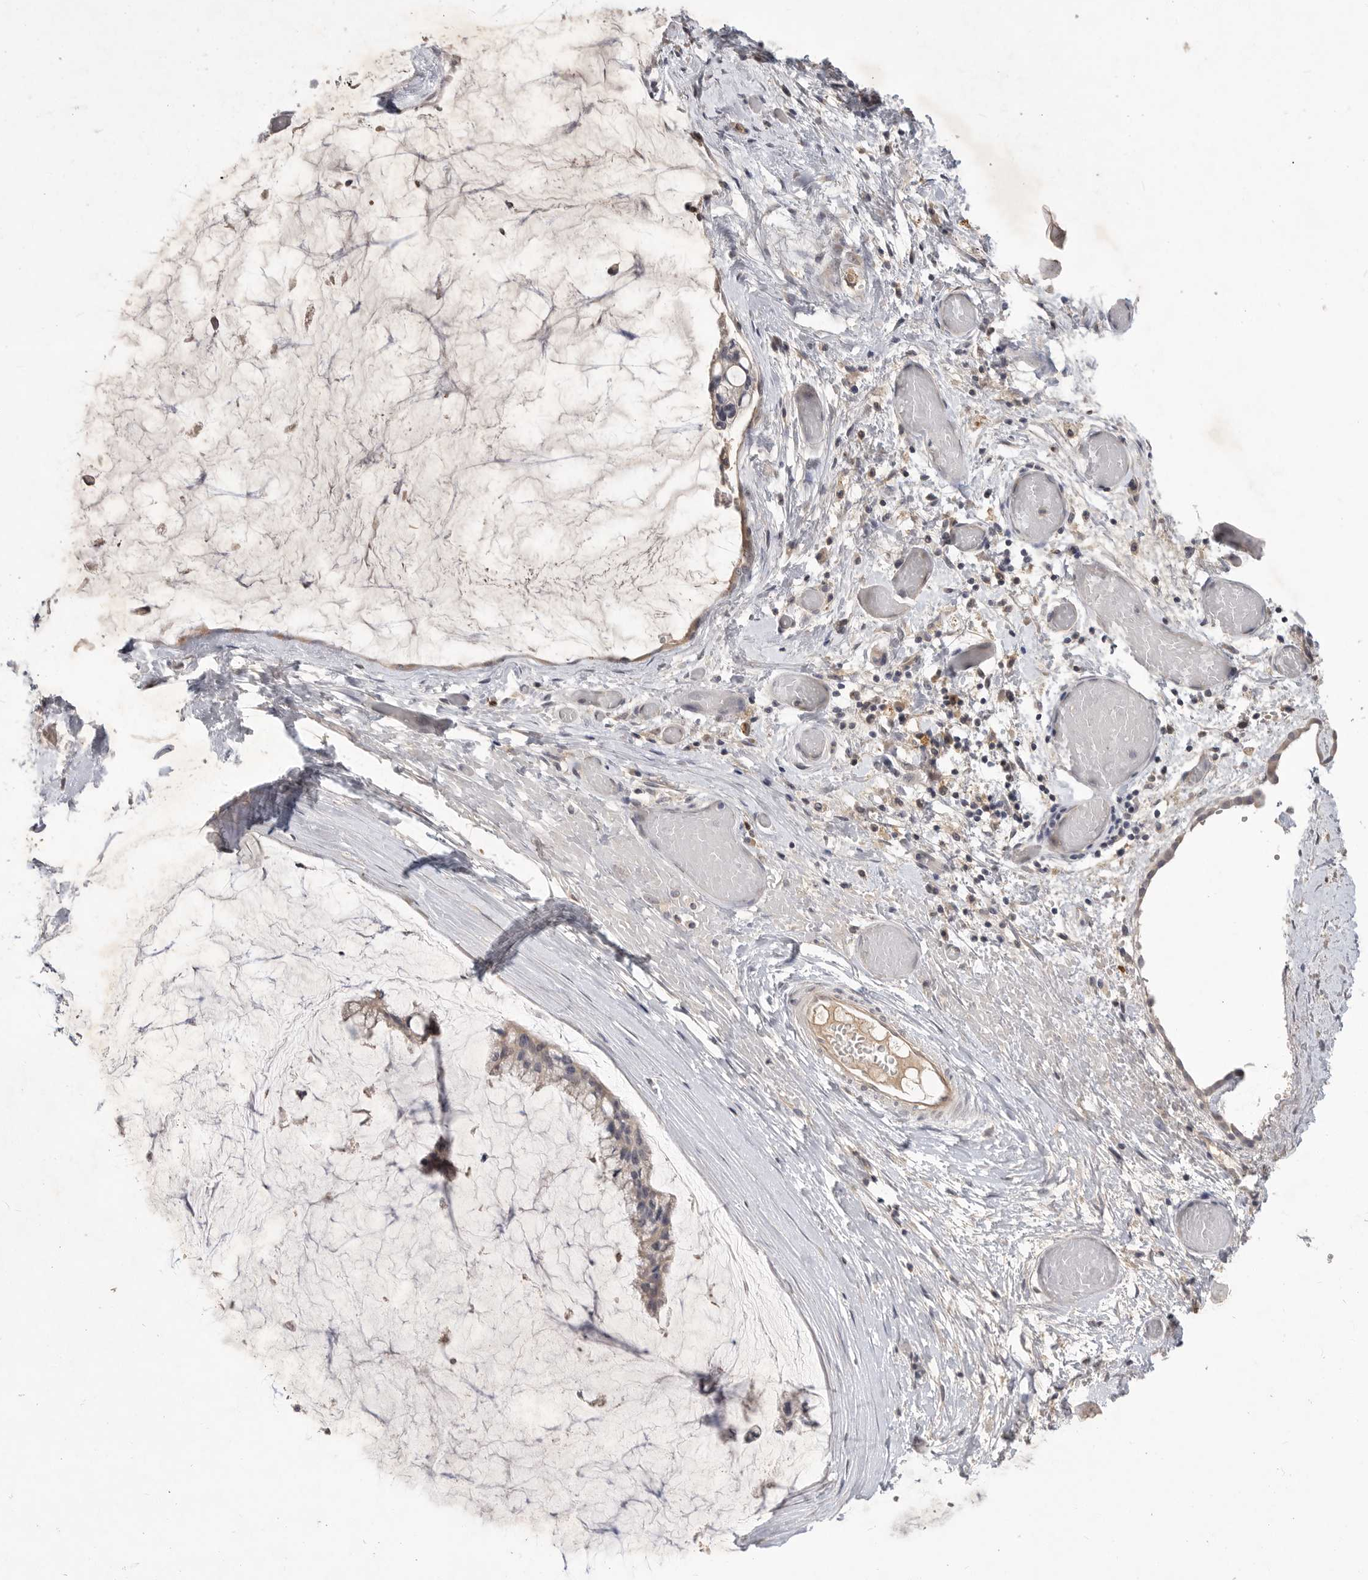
{"staining": {"intensity": "negative", "quantity": "none", "location": "none"}, "tissue": "ovarian cancer", "cell_type": "Tumor cells", "image_type": "cancer", "snomed": [{"axis": "morphology", "description": "Cystadenocarcinoma, mucinous, NOS"}, {"axis": "topography", "description": "Ovary"}], "caption": "This is an immunohistochemistry (IHC) micrograph of human ovarian cancer (mucinous cystadenocarcinoma). There is no staining in tumor cells.", "gene": "ITGAD", "patient": {"sex": "female", "age": 39}}